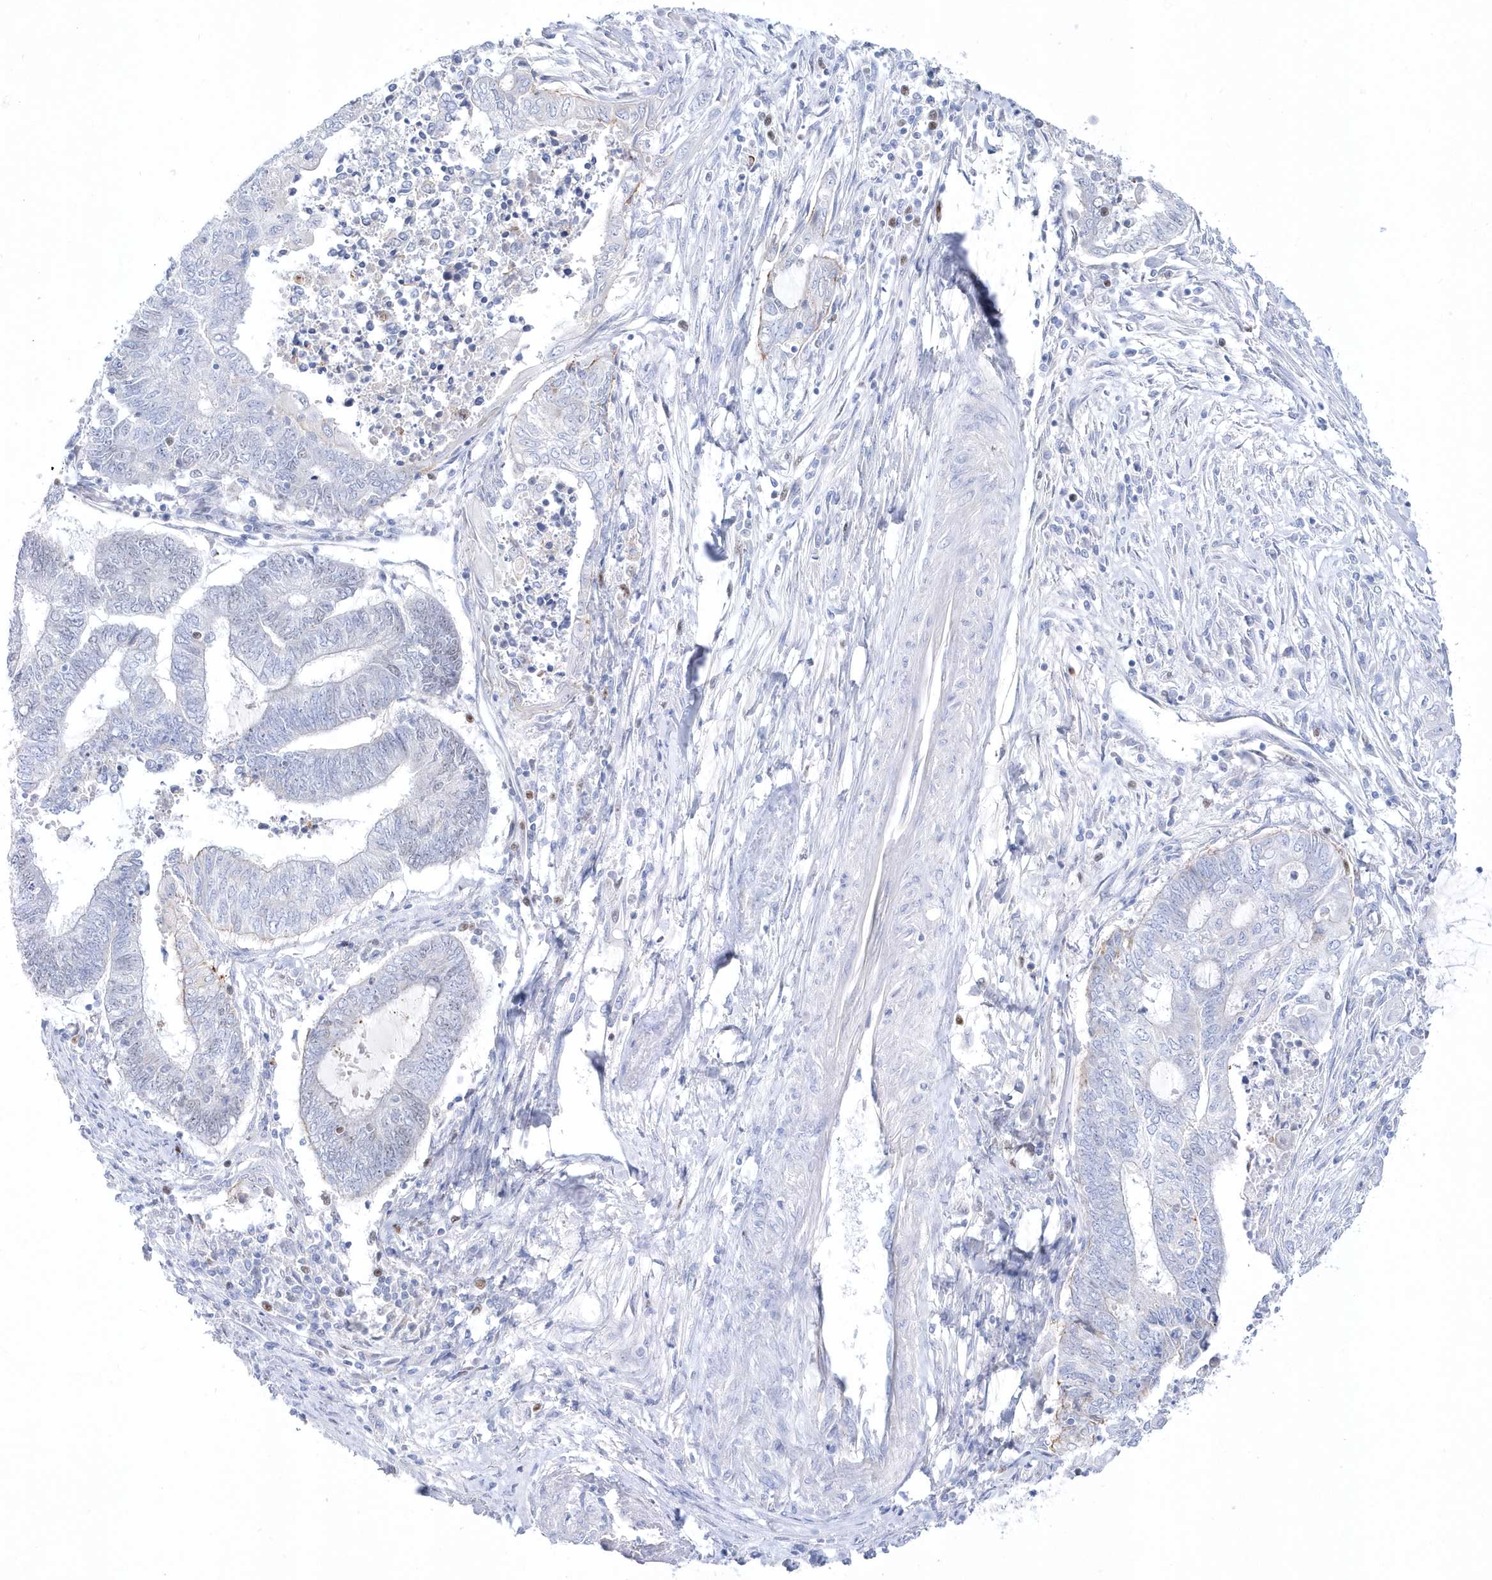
{"staining": {"intensity": "negative", "quantity": "none", "location": "none"}, "tissue": "endometrial cancer", "cell_type": "Tumor cells", "image_type": "cancer", "snomed": [{"axis": "morphology", "description": "Adenocarcinoma, NOS"}, {"axis": "topography", "description": "Uterus"}, {"axis": "topography", "description": "Endometrium"}], "caption": "An immunohistochemistry micrograph of adenocarcinoma (endometrial) is shown. There is no staining in tumor cells of adenocarcinoma (endometrial).", "gene": "TMCO6", "patient": {"sex": "female", "age": 70}}